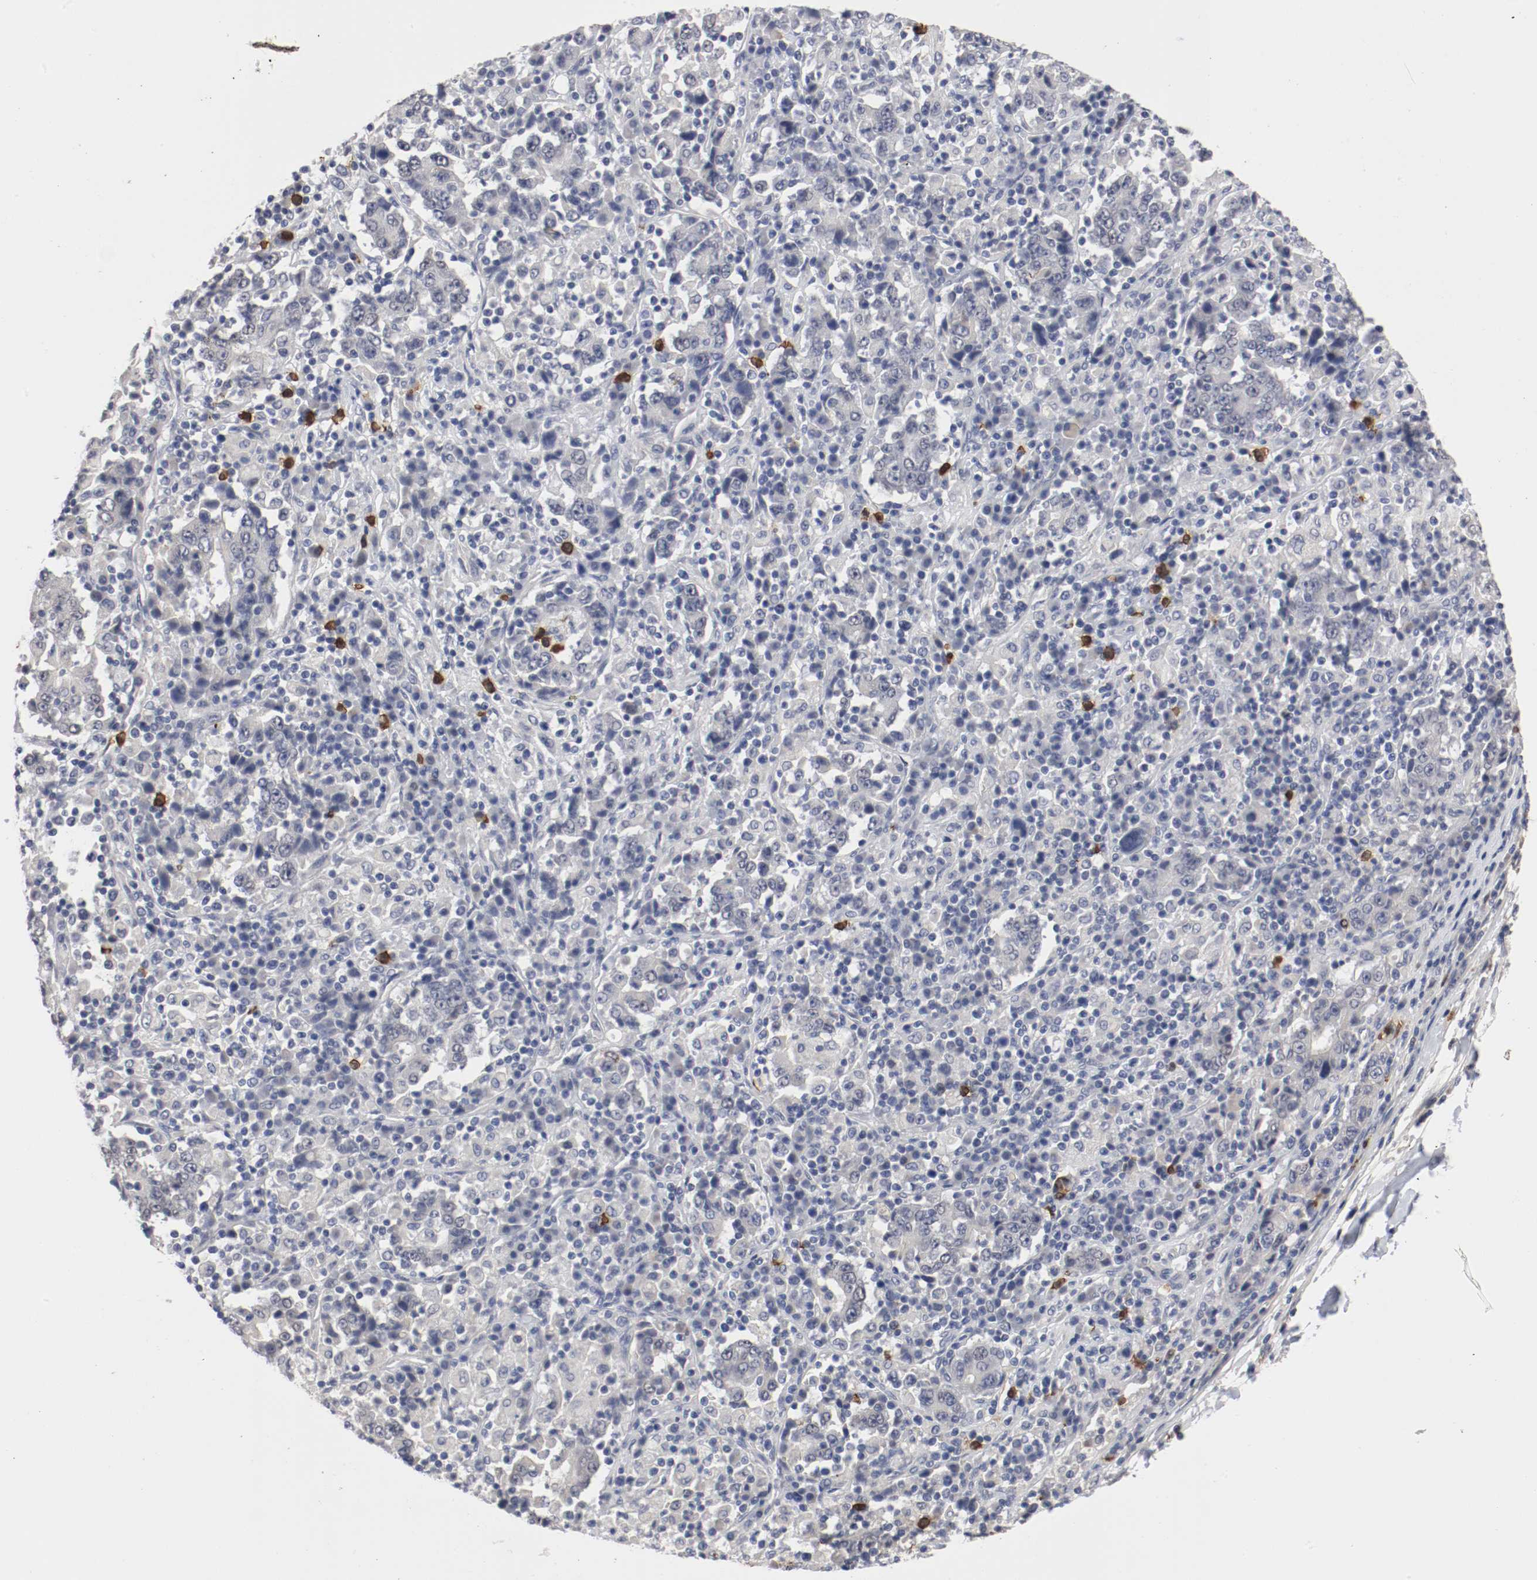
{"staining": {"intensity": "negative", "quantity": "none", "location": "none"}, "tissue": "stomach cancer", "cell_type": "Tumor cells", "image_type": "cancer", "snomed": [{"axis": "morphology", "description": "Normal tissue, NOS"}, {"axis": "morphology", "description": "Adenocarcinoma, NOS"}, {"axis": "topography", "description": "Stomach, upper"}, {"axis": "topography", "description": "Stomach"}], "caption": "Immunohistochemistry (IHC) image of stomach adenocarcinoma stained for a protein (brown), which demonstrates no expression in tumor cells.", "gene": "CEBPE", "patient": {"sex": "male", "age": 59}}